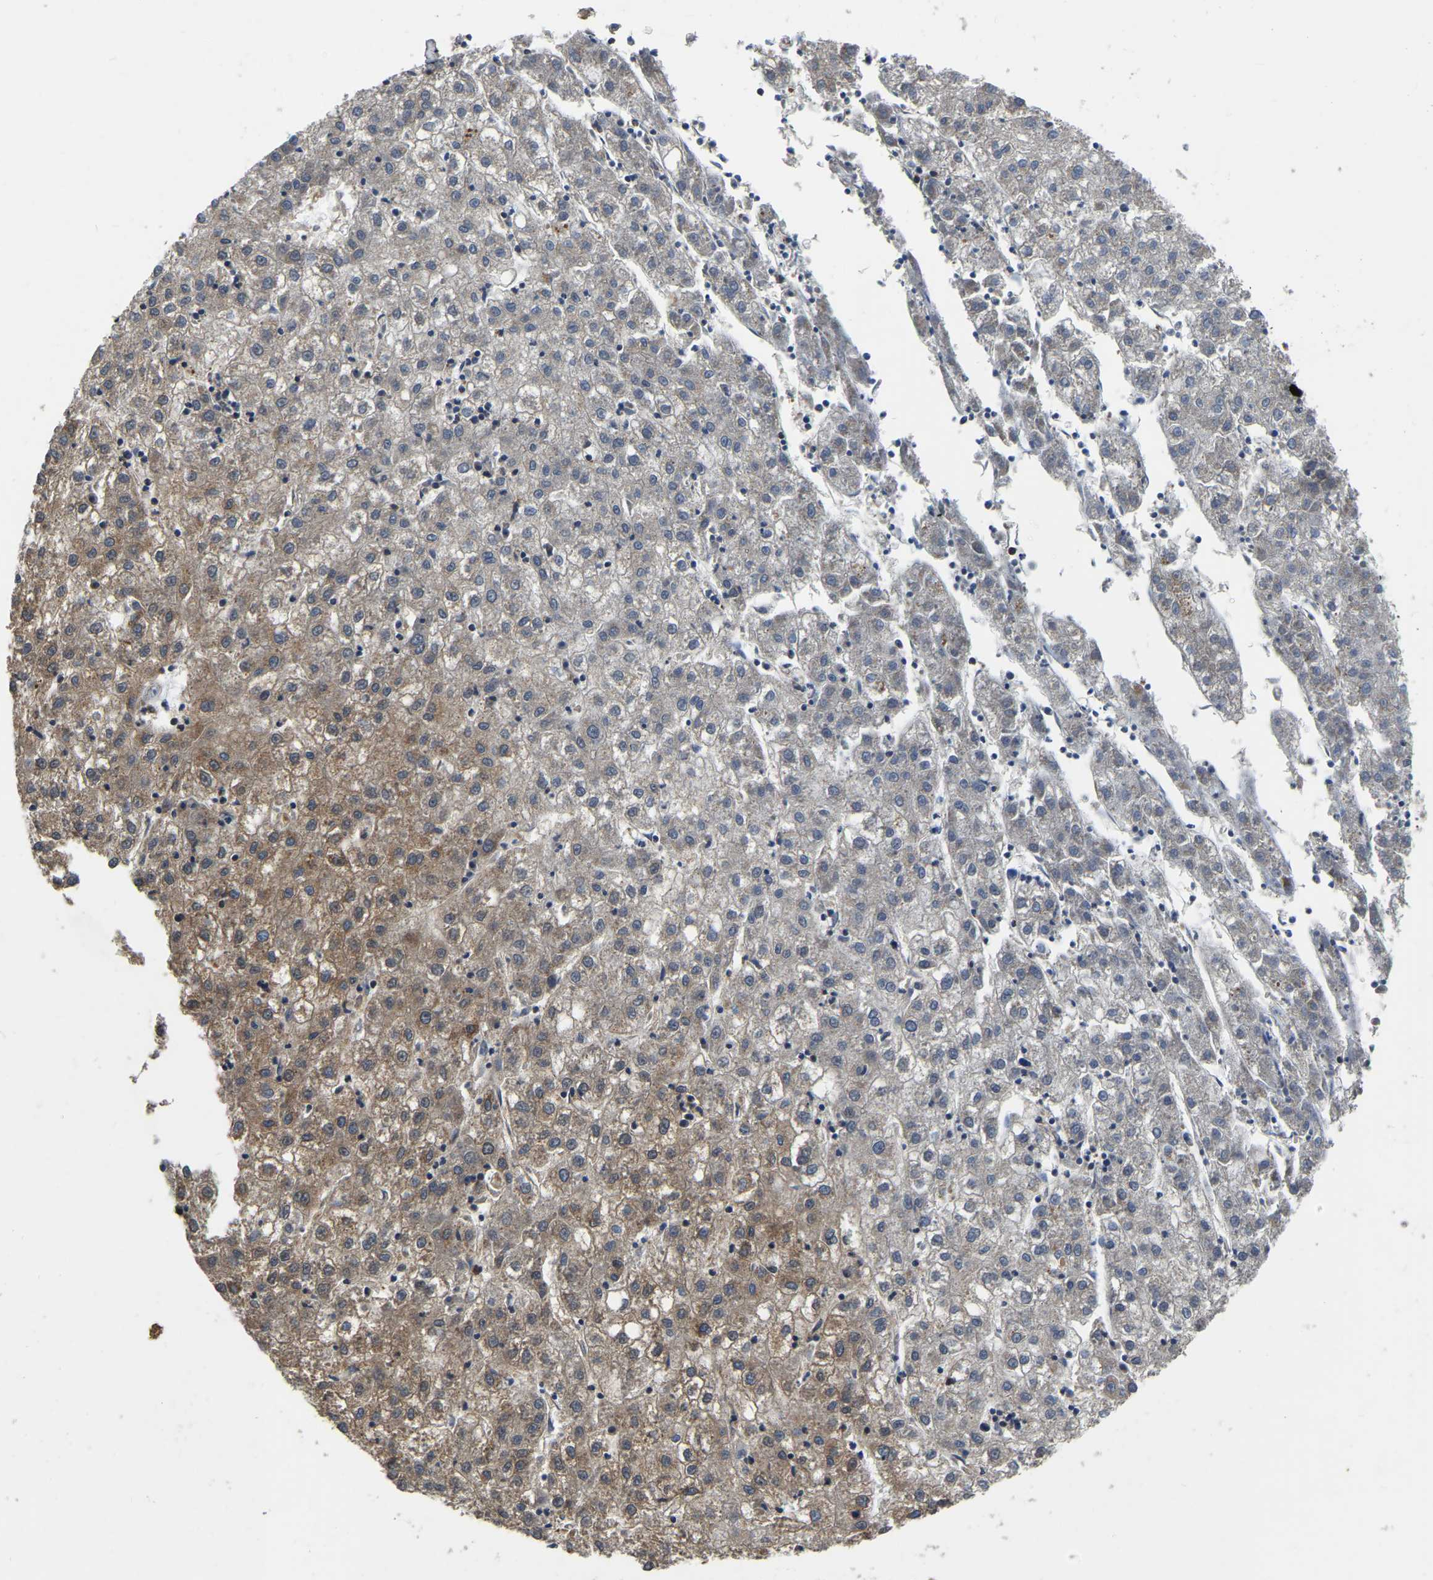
{"staining": {"intensity": "moderate", "quantity": "25%-75%", "location": "cytoplasmic/membranous"}, "tissue": "liver cancer", "cell_type": "Tumor cells", "image_type": "cancer", "snomed": [{"axis": "morphology", "description": "Carcinoma, Hepatocellular, NOS"}, {"axis": "topography", "description": "Liver"}], "caption": "Immunohistochemical staining of liver cancer displays medium levels of moderate cytoplasmic/membranous positivity in approximately 25%-75% of tumor cells.", "gene": "GARS1", "patient": {"sex": "male", "age": 72}}